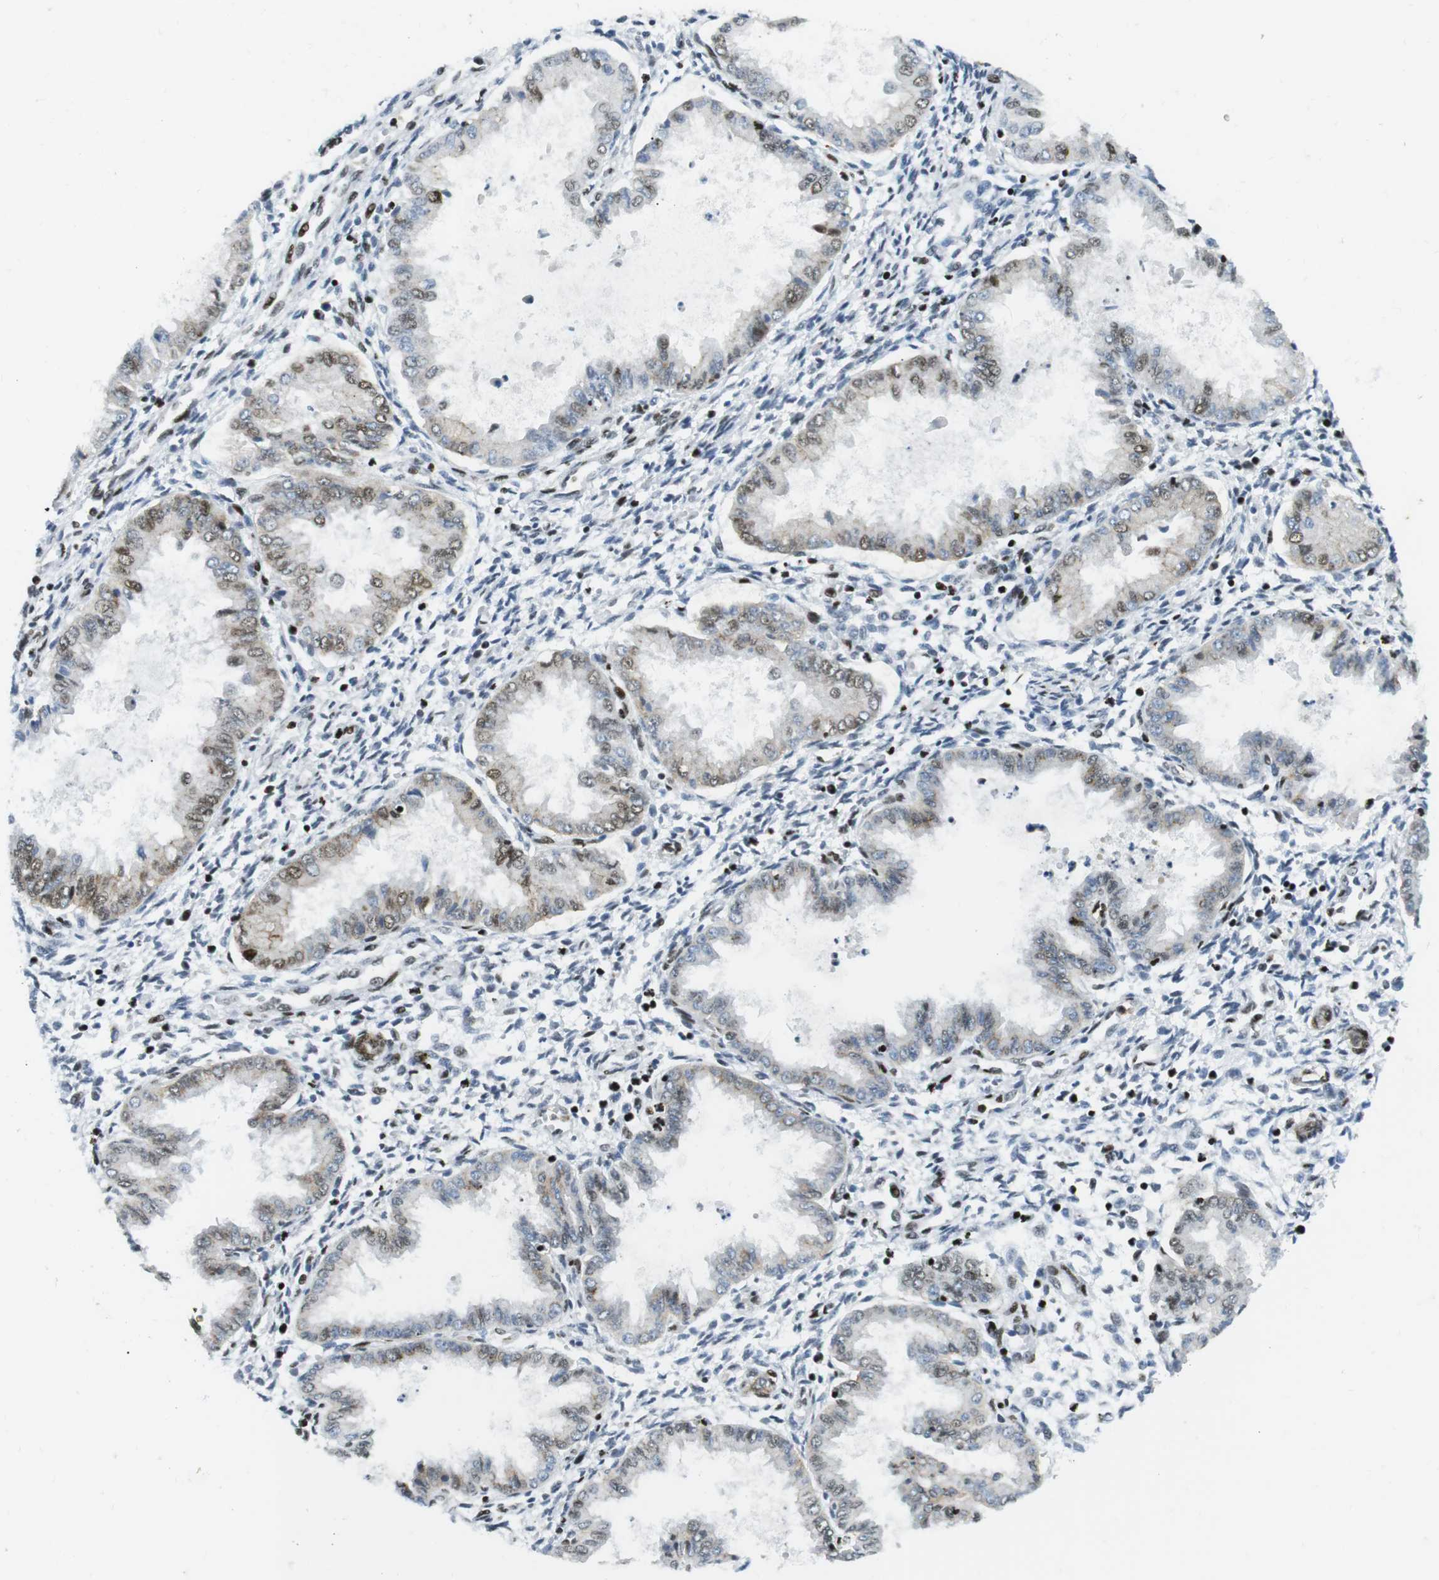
{"staining": {"intensity": "moderate", "quantity": "25%-75%", "location": "nuclear"}, "tissue": "endometrium", "cell_type": "Cells in endometrial stroma", "image_type": "normal", "snomed": [{"axis": "morphology", "description": "Normal tissue, NOS"}, {"axis": "topography", "description": "Endometrium"}], "caption": "An immunohistochemistry (IHC) histopathology image of normal tissue is shown. Protein staining in brown labels moderate nuclear positivity in endometrium within cells in endometrial stroma.", "gene": "ARID1A", "patient": {"sex": "female", "age": 33}}